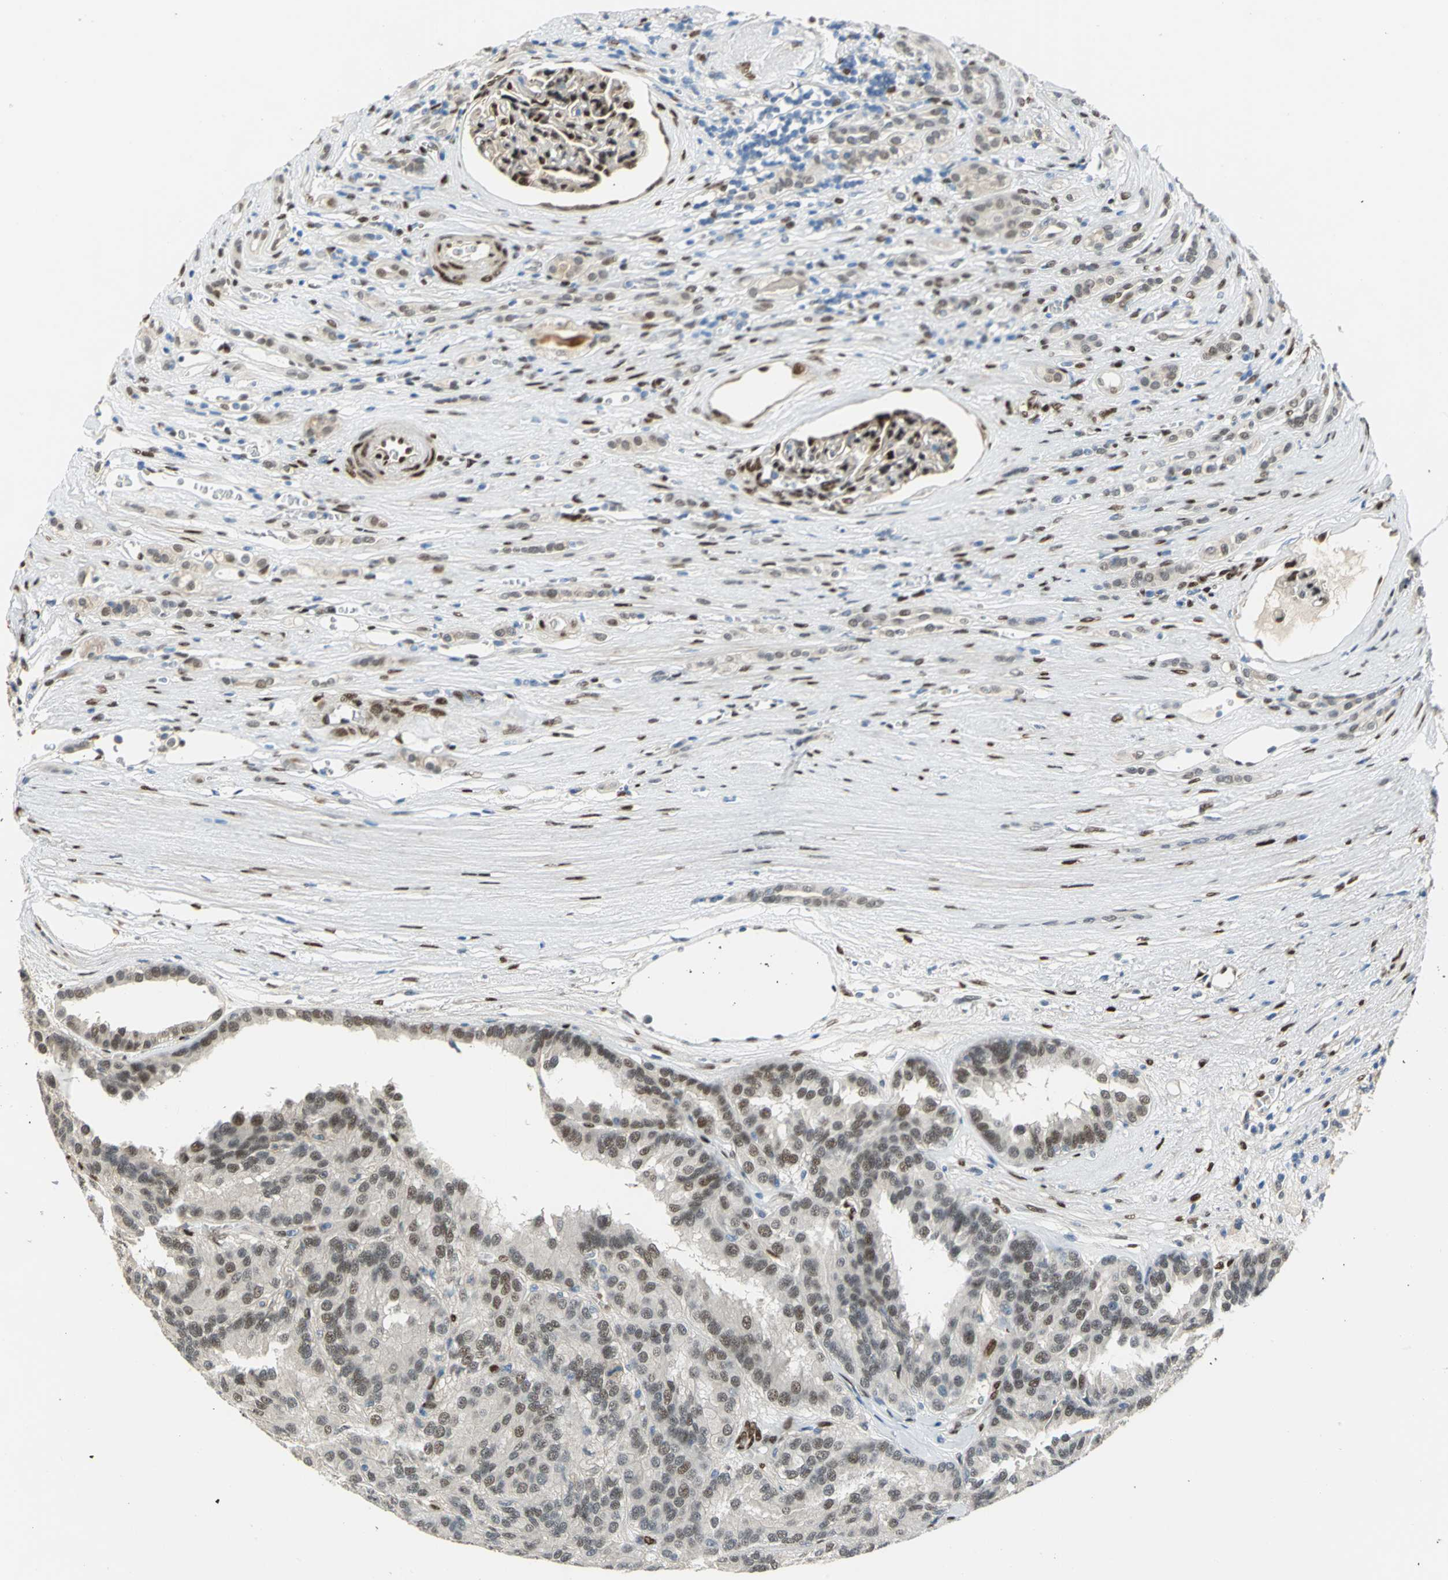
{"staining": {"intensity": "weak", "quantity": ">75%", "location": "nuclear"}, "tissue": "renal cancer", "cell_type": "Tumor cells", "image_type": "cancer", "snomed": [{"axis": "morphology", "description": "Adenocarcinoma, NOS"}, {"axis": "topography", "description": "Kidney"}], "caption": "A histopathology image of human renal adenocarcinoma stained for a protein demonstrates weak nuclear brown staining in tumor cells.", "gene": "RBFOX2", "patient": {"sex": "male", "age": 46}}